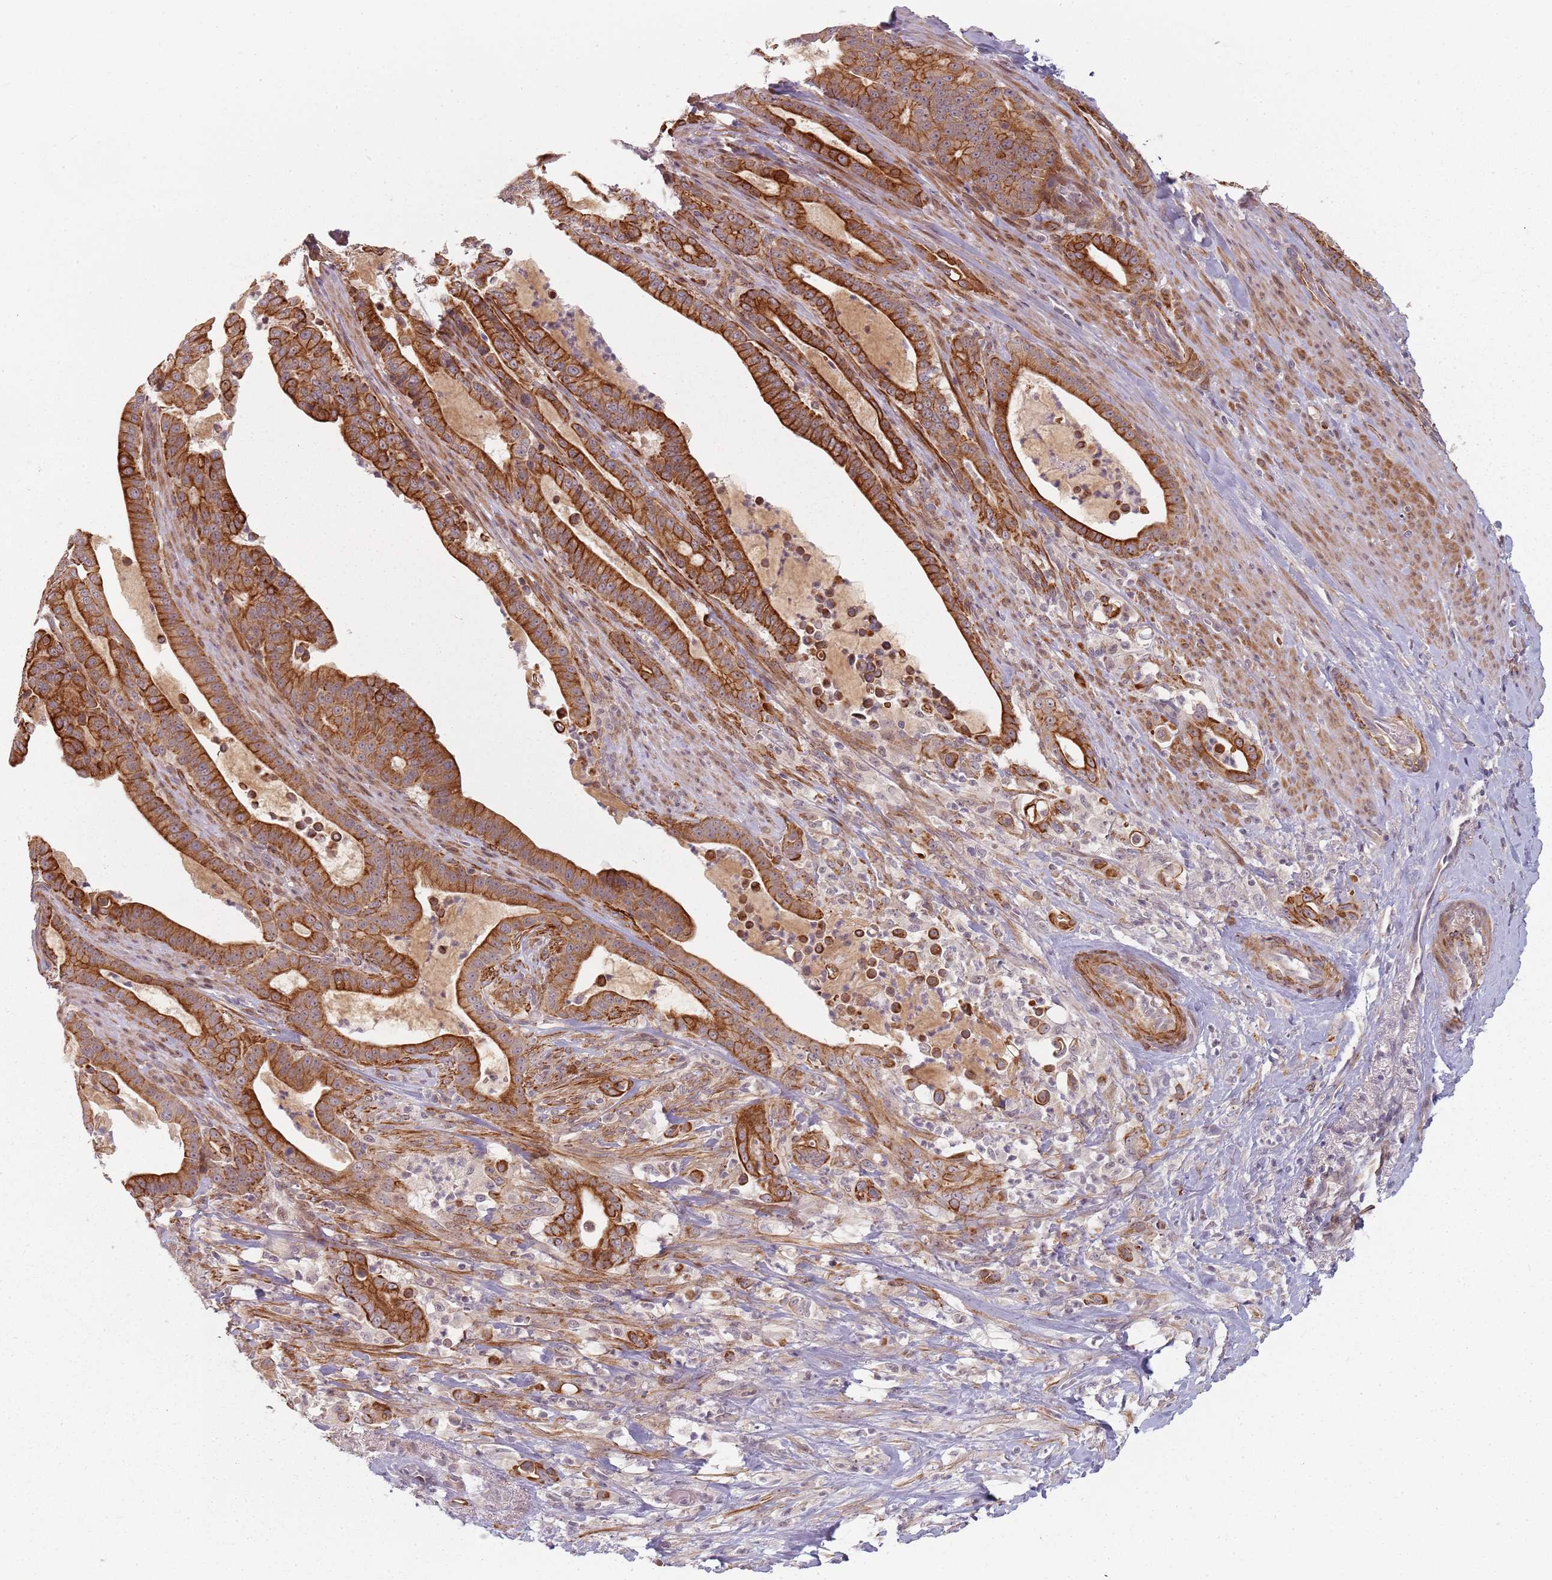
{"staining": {"intensity": "strong", "quantity": "25%-75%", "location": "cytoplasmic/membranous"}, "tissue": "pancreatic cancer", "cell_type": "Tumor cells", "image_type": "cancer", "snomed": [{"axis": "morphology", "description": "Adenocarcinoma, NOS"}, {"axis": "topography", "description": "Pancreas"}], "caption": "Immunohistochemistry photomicrograph of adenocarcinoma (pancreatic) stained for a protein (brown), which shows high levels of strong cytoplasmic/membranous positivity in approximately 25%-75% of tumor cells.", "gene": "RPS6KA2", "patient": {"sex": "male", "age": 63}}